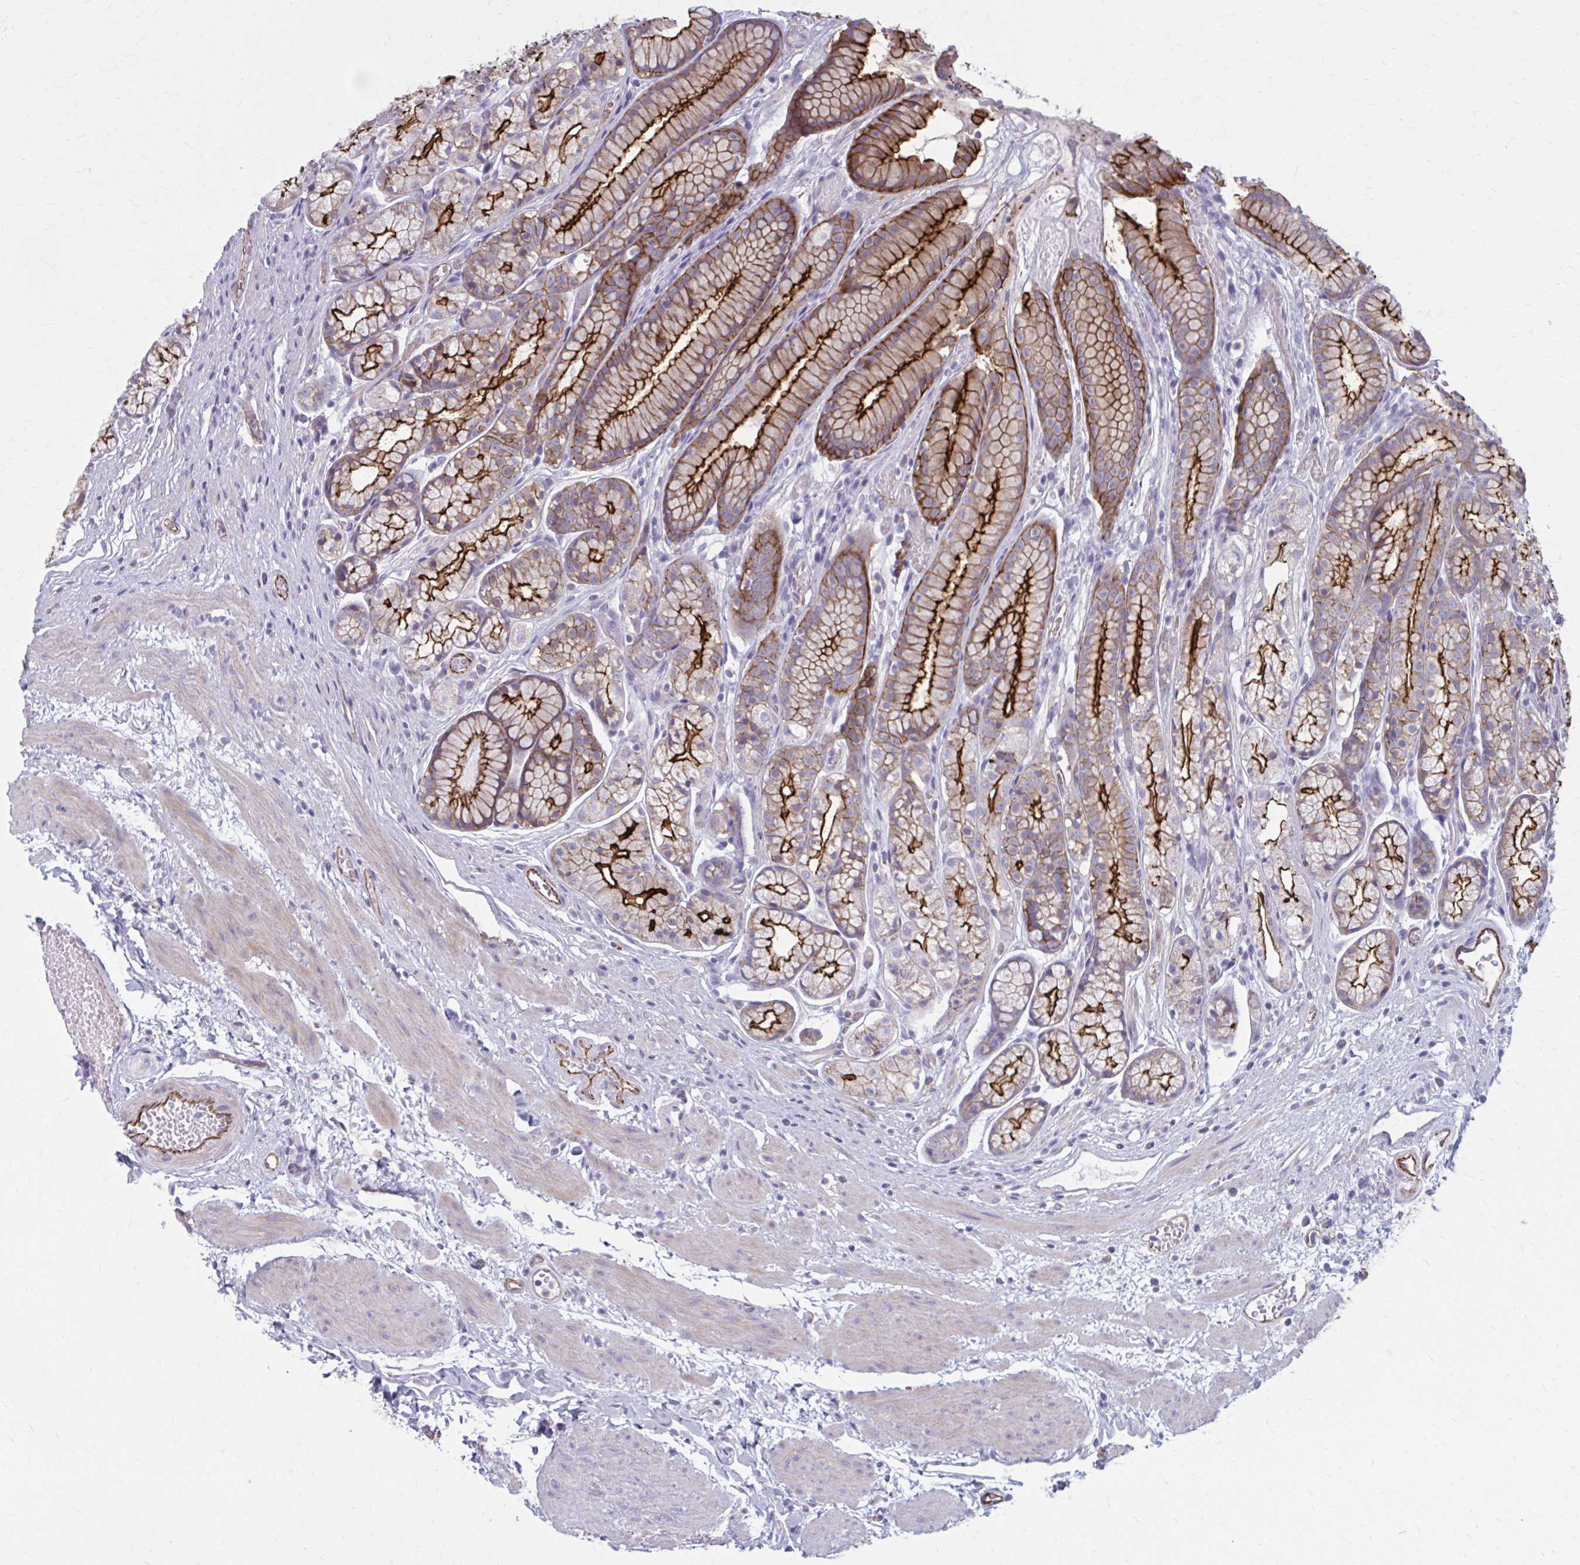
{"staining": {"intensity": "strong", "quantity": ">75%", "location": "cytoplasmic/membranous"}, "tissue": "stomach", "cell_type": "Glandular cells", "image_type": "normal", "snomed": [{"axis": "morphology", "description": "Normal tissue, NOS"}, {"axis": "topography", "description": "Smooth muscle"}, {"axis": "topography", "description": "Stomach"}], "caption": "This micrograph shows IHC staining of normal human stomach, with high strong cytoplasmic/membranous positivity in approximately >75% of glandular cells.", "gene": "ZDHHC7", "patient": {"sex": "male", "age": 70}}